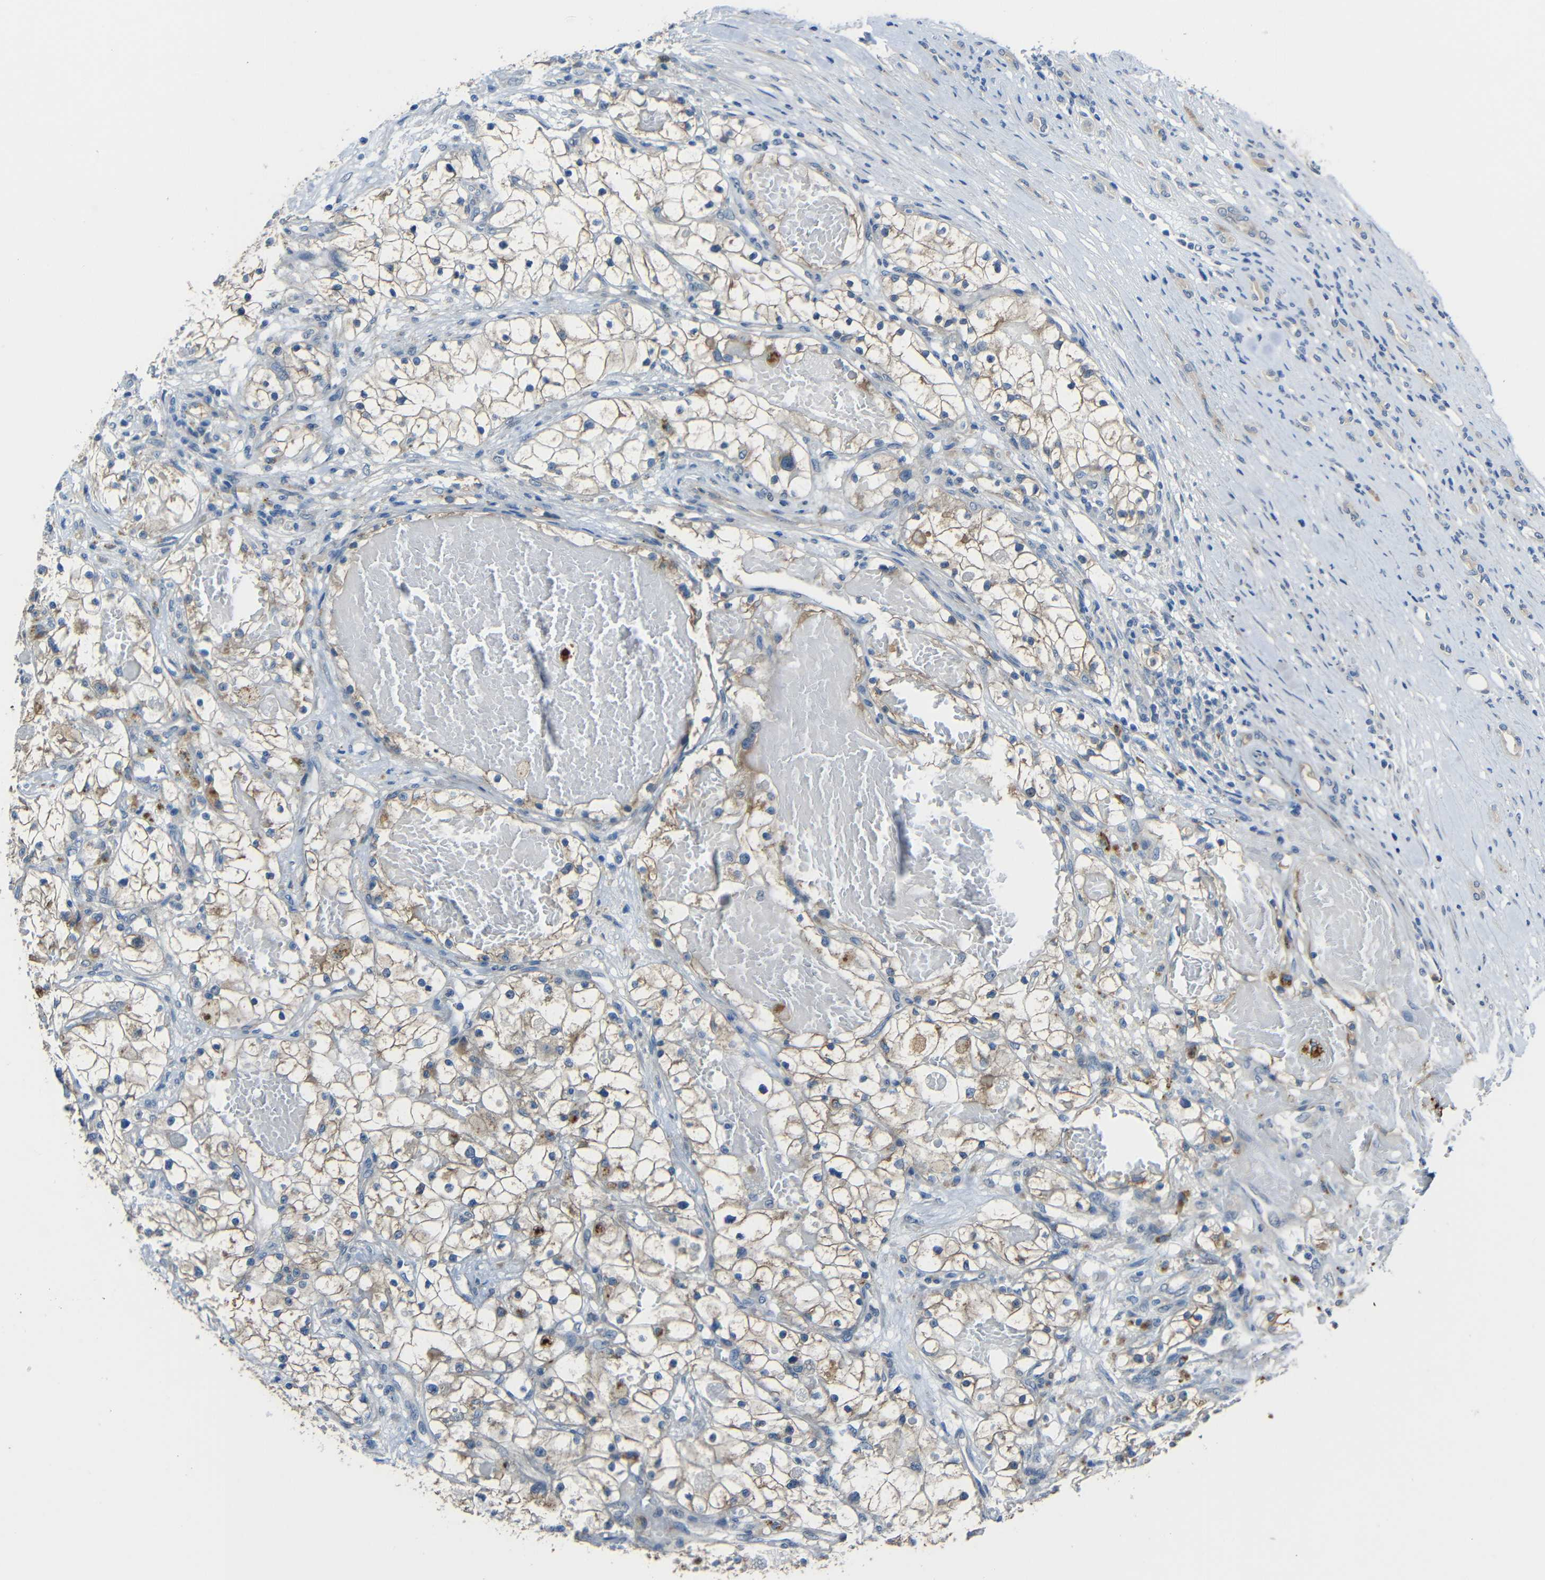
{"staining": {"intensity": "weak", "quantity": ">75%", "location": "cytoplasmic/membranous"}, "tissue": "renal cancer", "cell_type": "Tumor cells", "image_type": "cancer", "snomed": [{"axis": "morphology", "description": "Adenocarcinoma, NOS"}, {"axis": "topography", "description": "Kidney"}], "caption": "The micrograph shows staining of renal cancer, revealing weak cytoplasmic/membranous protein staining (brown color) within tumor cells.", "gene": "STBD1", "patient": {"sex": "male", "age": 68}}